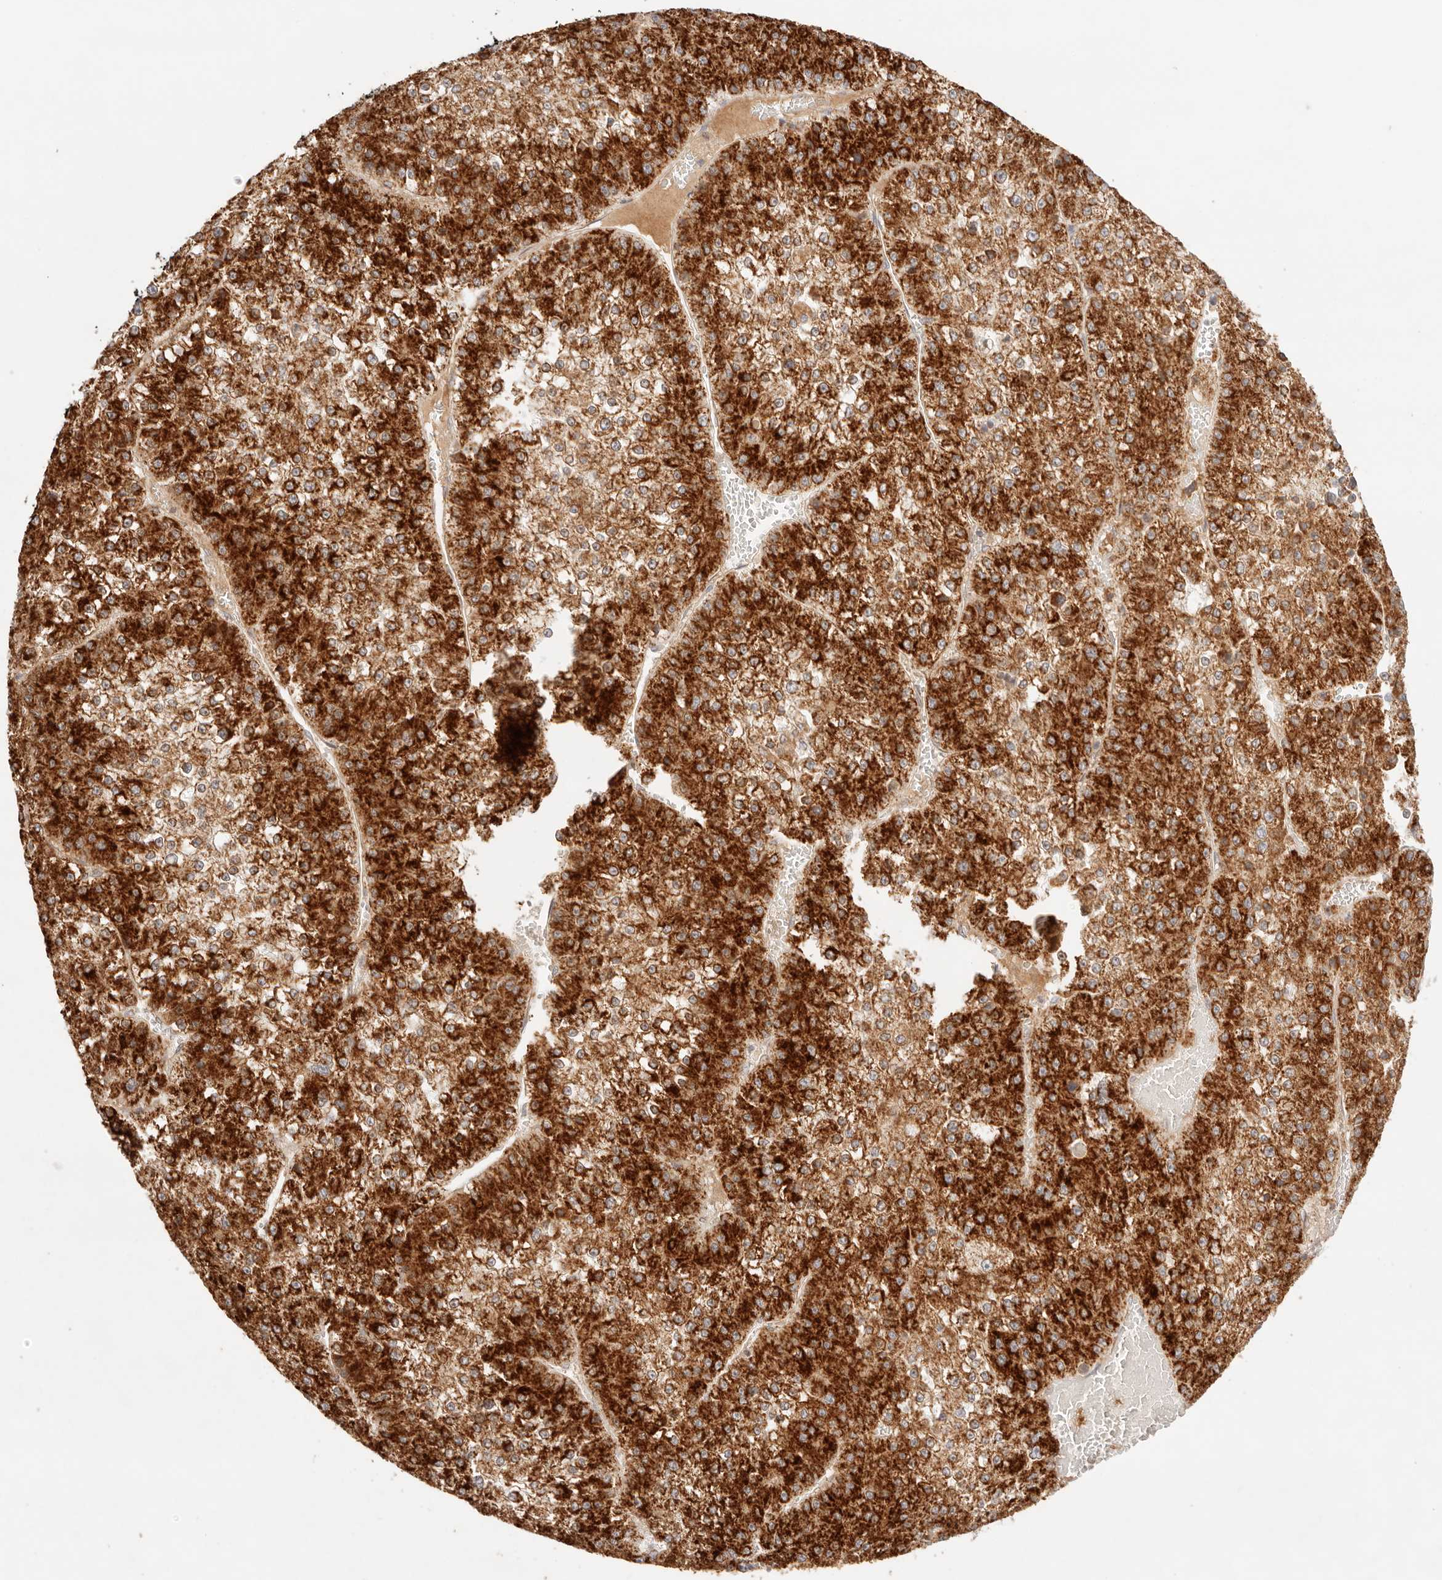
{"staining": {"intensity": "strong", "quantity": ">75%", "location": "cytoplasmic/membranous"}, "tissue": "liver cancer", "cell_type": "Tumor cells", "image_type": "cancer", "snomed": [{"axis": "morphology", "description": "Carcinoma, Hepatocellular, NOS"}, {"axis": "topography", "description": "Liver"}], "caption": "Liver cancer tissue displays strong cytoplasmic/membranous staining in about >75% of tumor cells", "gene": "COA6", "patient": {"sex": "female", "age": 73}}